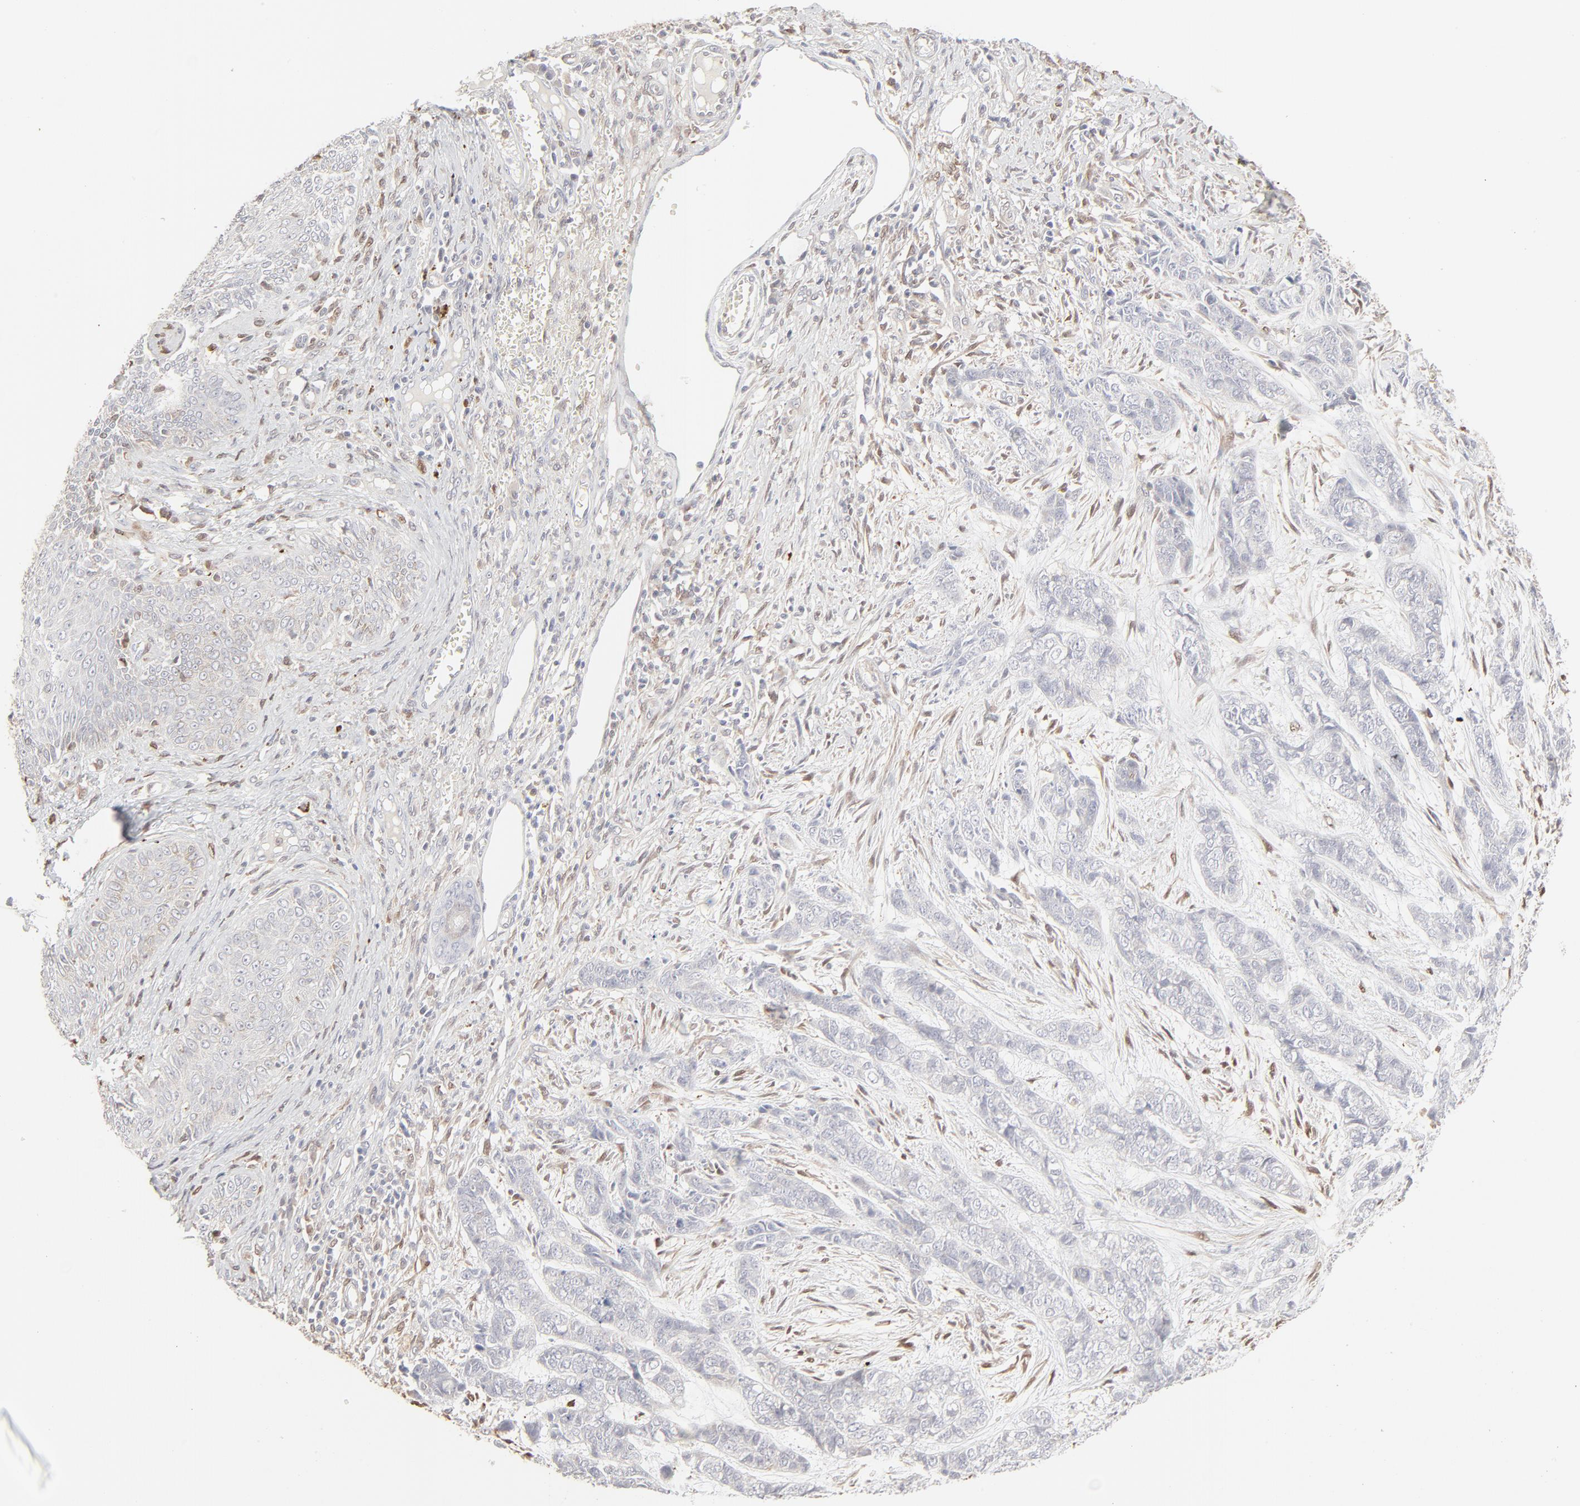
{"staining": {"intensity": "negative", "quantity": "none", "location": "none"}, "tissue": "skin cancer", "cell_type": "Tumor cells", "image_type": "cancer", "snomed": [{"axis": "morphology", "description": "Basal cell carcinoma"}, {"axis": "topography", "description": "Skin"}], "caption": "A histopathology image of skin cancer (basal cell carcinoma) stained for a protein shows no brown staining in tumor cells.", "gene": "LGALS2", "patient": {"sex": "female", "age": 64}}